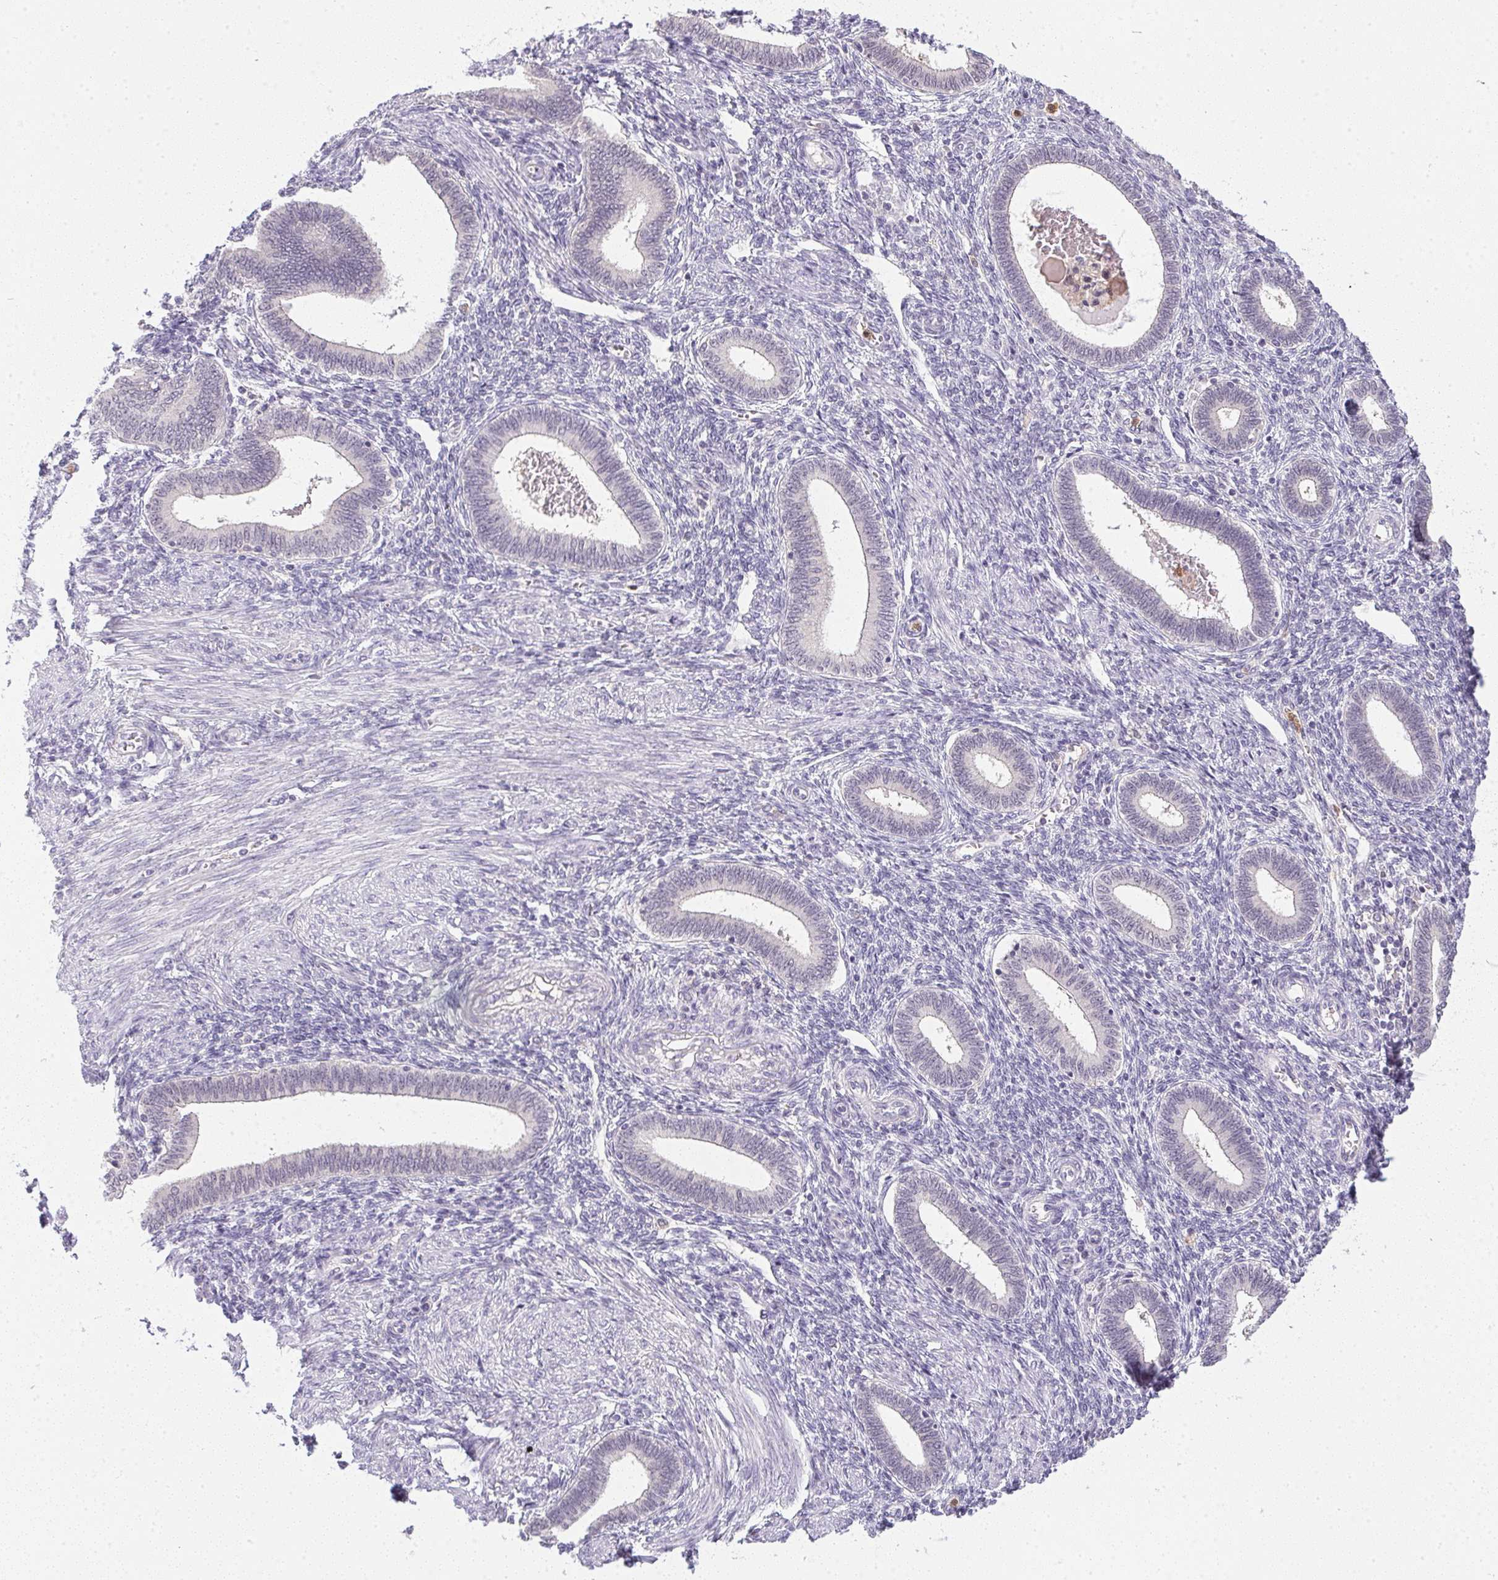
{"staining": {"intensity": "negative", "quantity": "none", "location": "none"}, "tissue": "endometrium", "cell_type": "Cells in endometrial stroma", "image_type": "normal", "snomed": [{"axis": "morphology", "description": "Normal tissue, NOS"}, {"axis": "topography", "description": "Endometrium"}], "caption": "This image is of normal endometrium stained with immunohistochemistry to label a protein in brown with the nuclei are counter-stained blue. There is no staining in cells in endometrial stroma. (DAB immunohistochemistry (IHC), high magnification).", "gene": "DNAJC5G", "patient": {"sex": "female", "age": 42}}